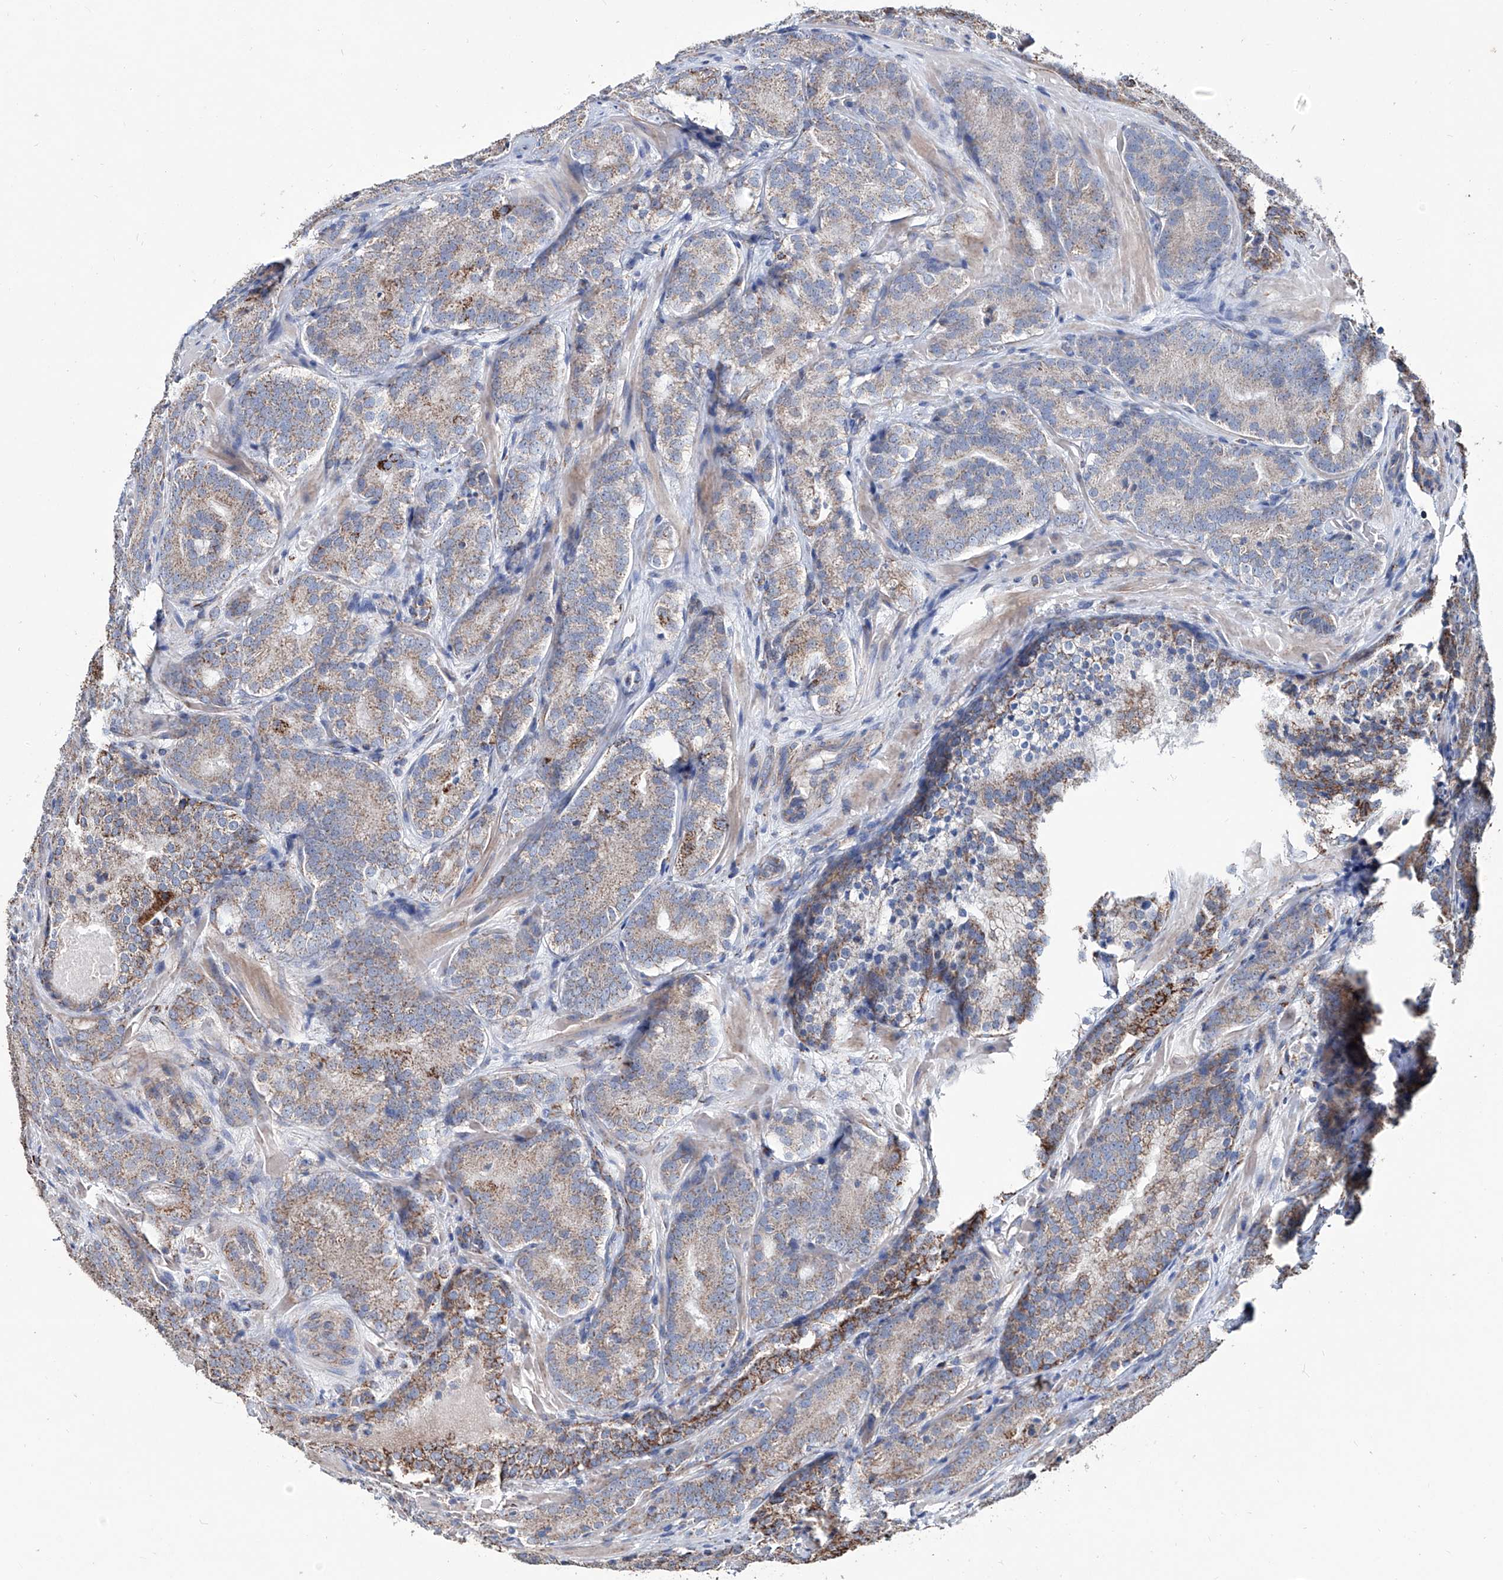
{"staining": {"intensity": "moderate", "quantity": ">75%", "location": "cytoplasmic/membranous"}, "tissue": "prostate cancer", "cell_type": "Tumor cells", "image_type": "cancer", "snomed": [{"axis": "morphology", "description": "Adenocarcinoma, High grade"}, {"axis": "topography", "description": "Prostate"}], "caption": "Protein analysis of prostate cancer (high-grade adenocarcinoma) tissue shows moderate cytoplasmic/membranous expression in approximately >75% of tumor cells.", "gene": "NHS", "patient": {"sex": "male", "age": 57}}